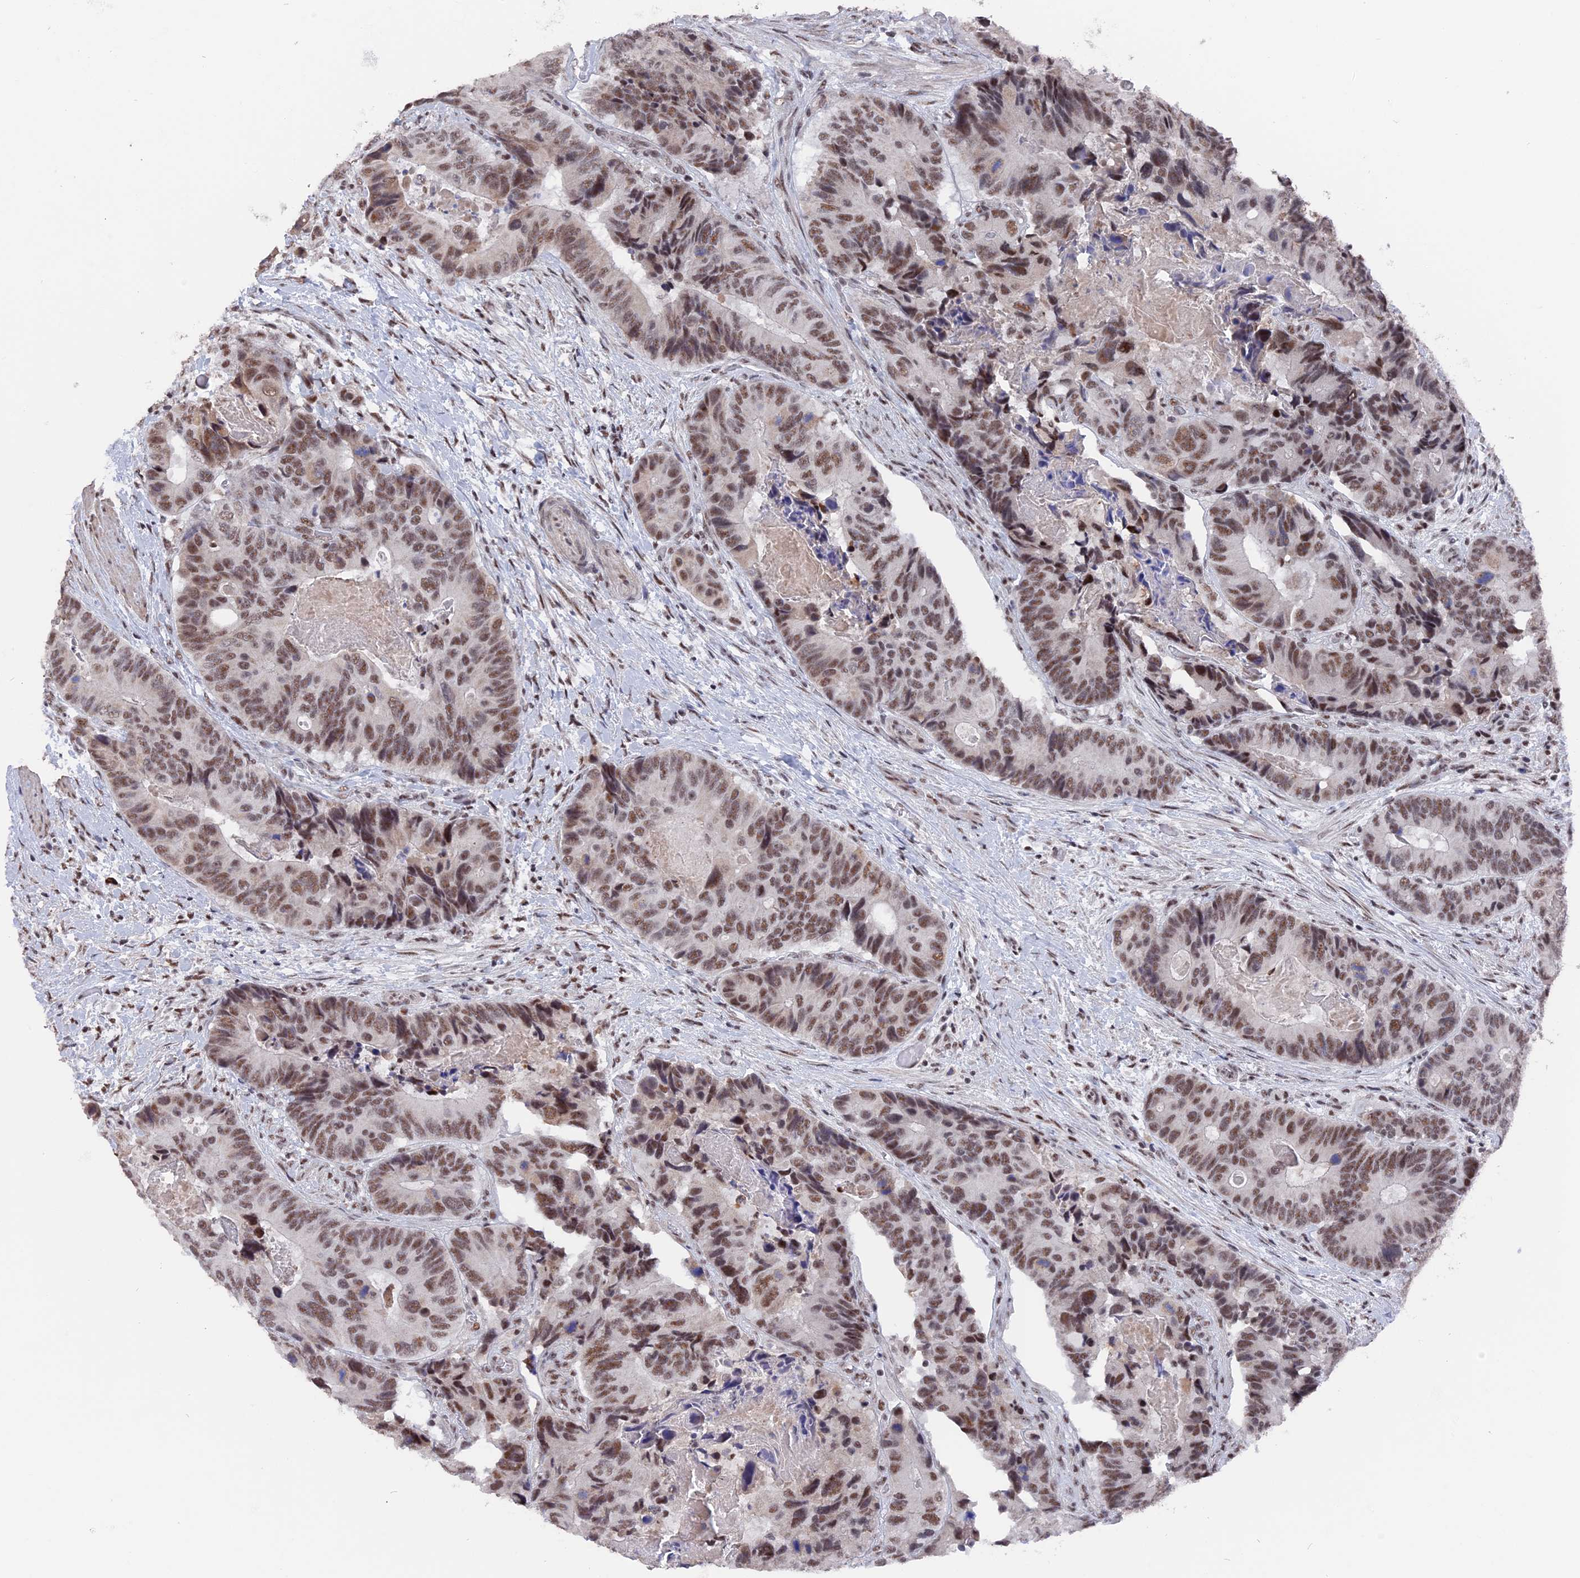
{"staining": {"intensity": "moderate", "quantity": ">75%", "location": "nuclear"}, "tissue": "colorectal cancer", "cell_type": "Tumor cells", "image_type": "cancer", "snomed": [{"axis": "morphology", "description": "Adenocarcinoma, NOS"}, {"axis": "topography", "description": "Colon"}], "caption": "Tumor cells exhibit medium levels of moderate nuclear staining in about >75% of cells in human adenocarcinoma (colorectal).", "gene": "SF3A2", "patient": {"sex": "male", "age": 84}}